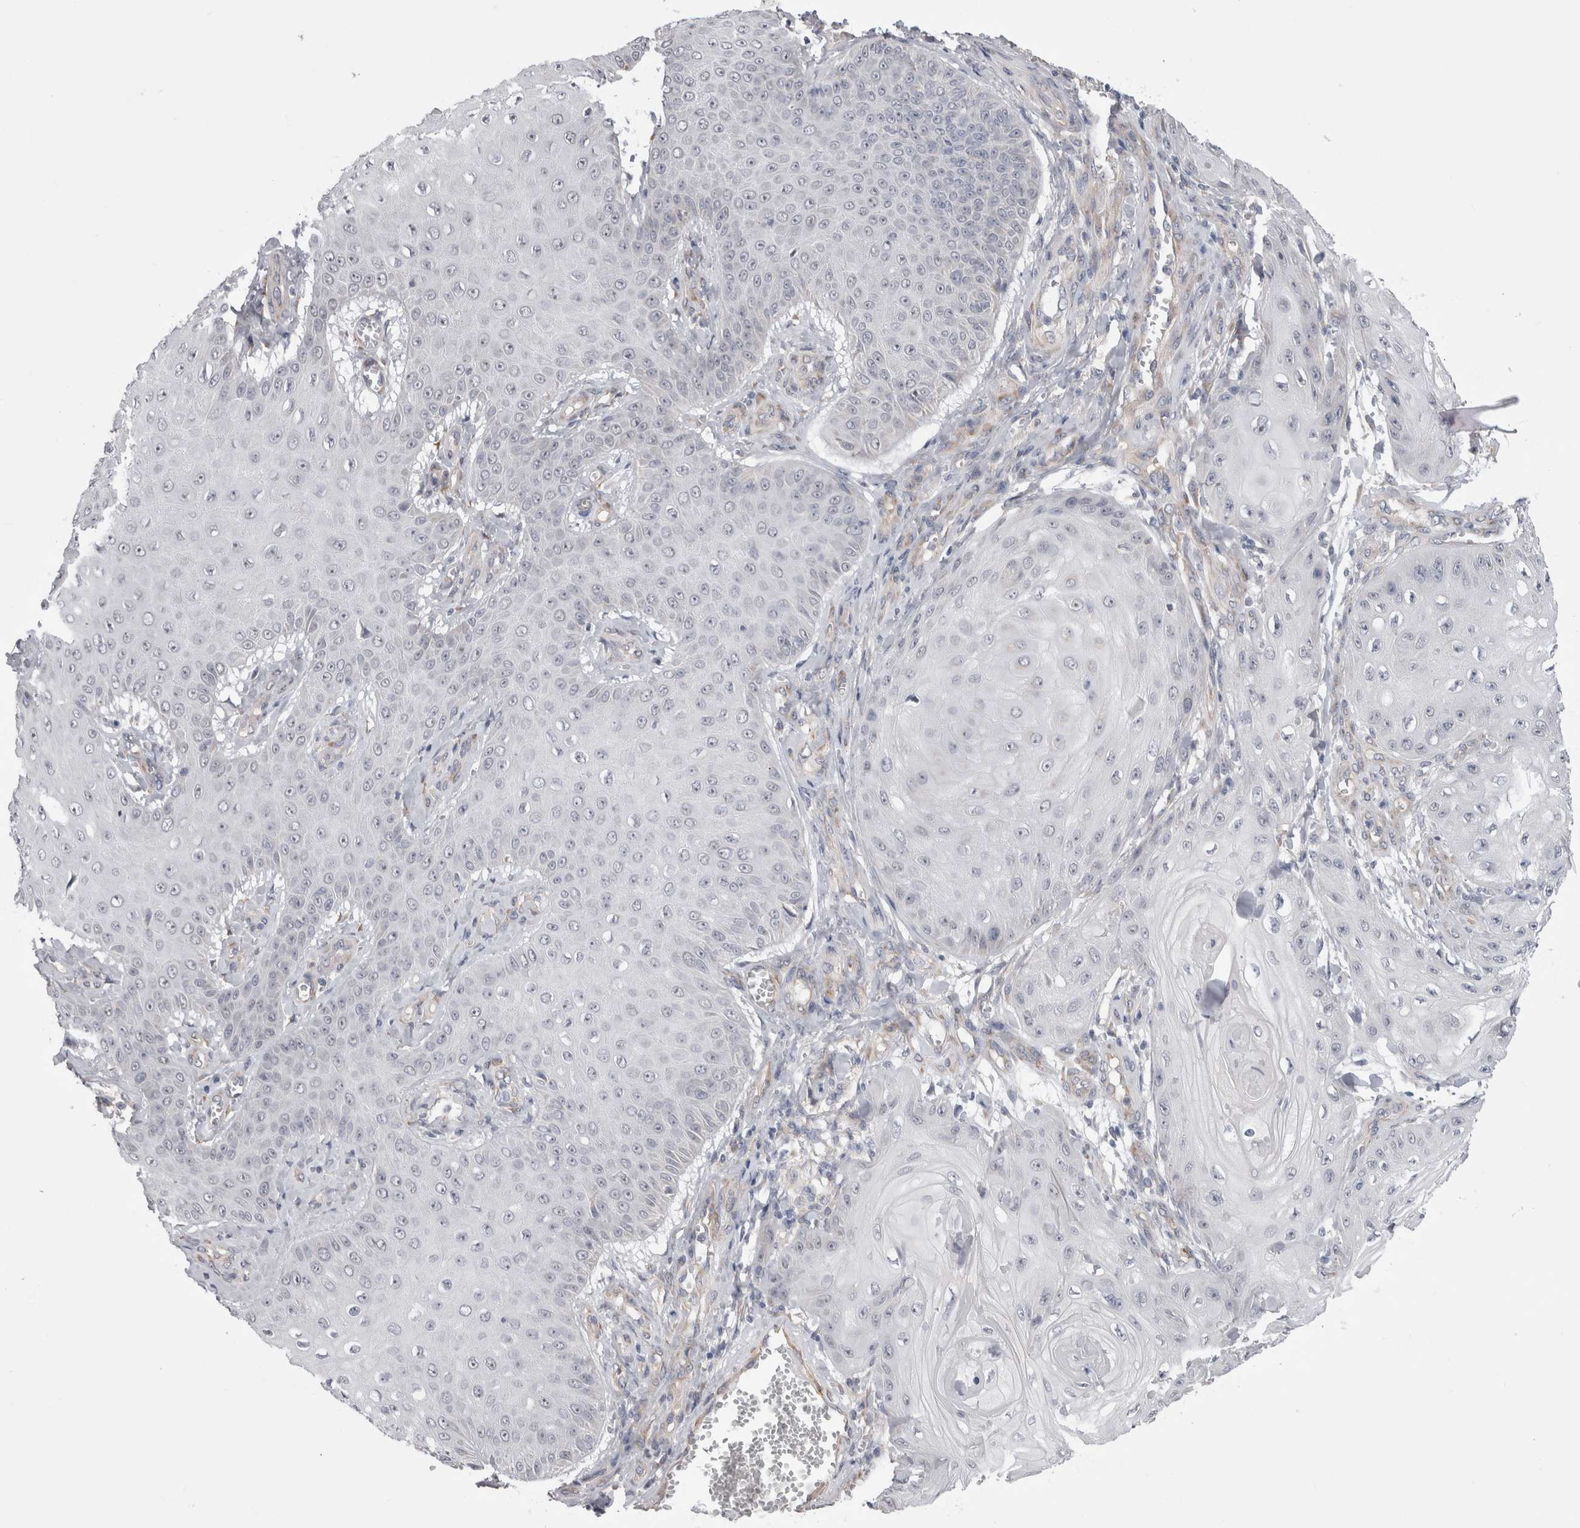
{"staining": {"intensity": "negative", "quantity": "none", "location": "none"}, "tissue": "skin cancer", "cell_type": "Tumor cells", "image_type": "cancer", "snomed": [{"axis": "morphology", "description": "Squamous cell carcinoma, NOS"}, {"axis": "topography", "description": "Skin"}], "caption": "IHC image of neoplastic tissue: skin squamous cell carcinoma stained with DAB (3,3'-diaminobenzidine) demonstrates no significant protein staining in tumor cells.", "gene": "ARHGAP29", "patient": {"sex": "male", "age": 74}}